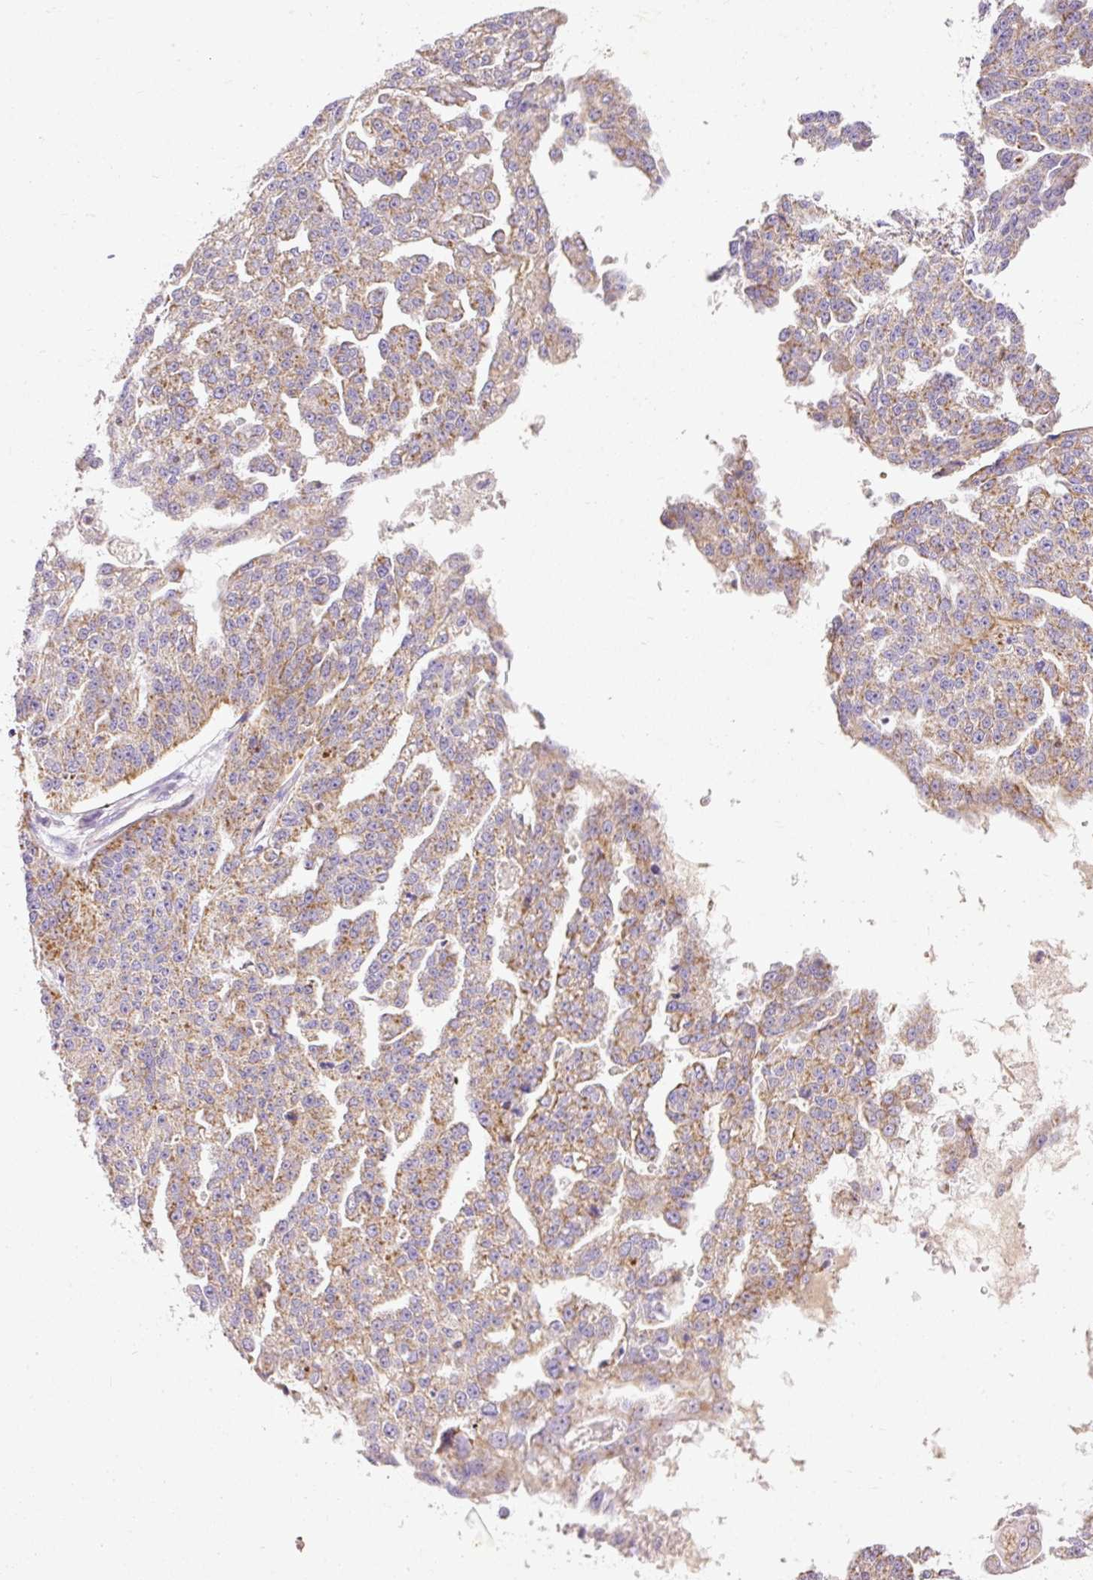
{"staining": {"intensity": "weak", "quantity": ">75%", "location": "cytoplasmic/membranous"}, "tissue": "ovarian cancer", "cell_type": "Tumor cells", "image_type": "cancer", "snomed": [{"axis": "morphology", "description": "Cystadenocarcinoma, serous, NOS"}, {"axis": "topography", "description": "Ovary"}], "caption": "Ovarian cancer (serous cystadenocarcinoma) stained with DAB (3,3'-diaminobenzidine) immunohistochemistry (IHC) exhibits low levels of weak cytoplasmic/membranous positivity in approximately >75% of tumor cells. (DAB (3,3'-diaminobenzidine) IHC, brown staining for protein, blue staining for nuclei).", "gene": "IMMT", "patient": {"sex": "female", "age": 58}}